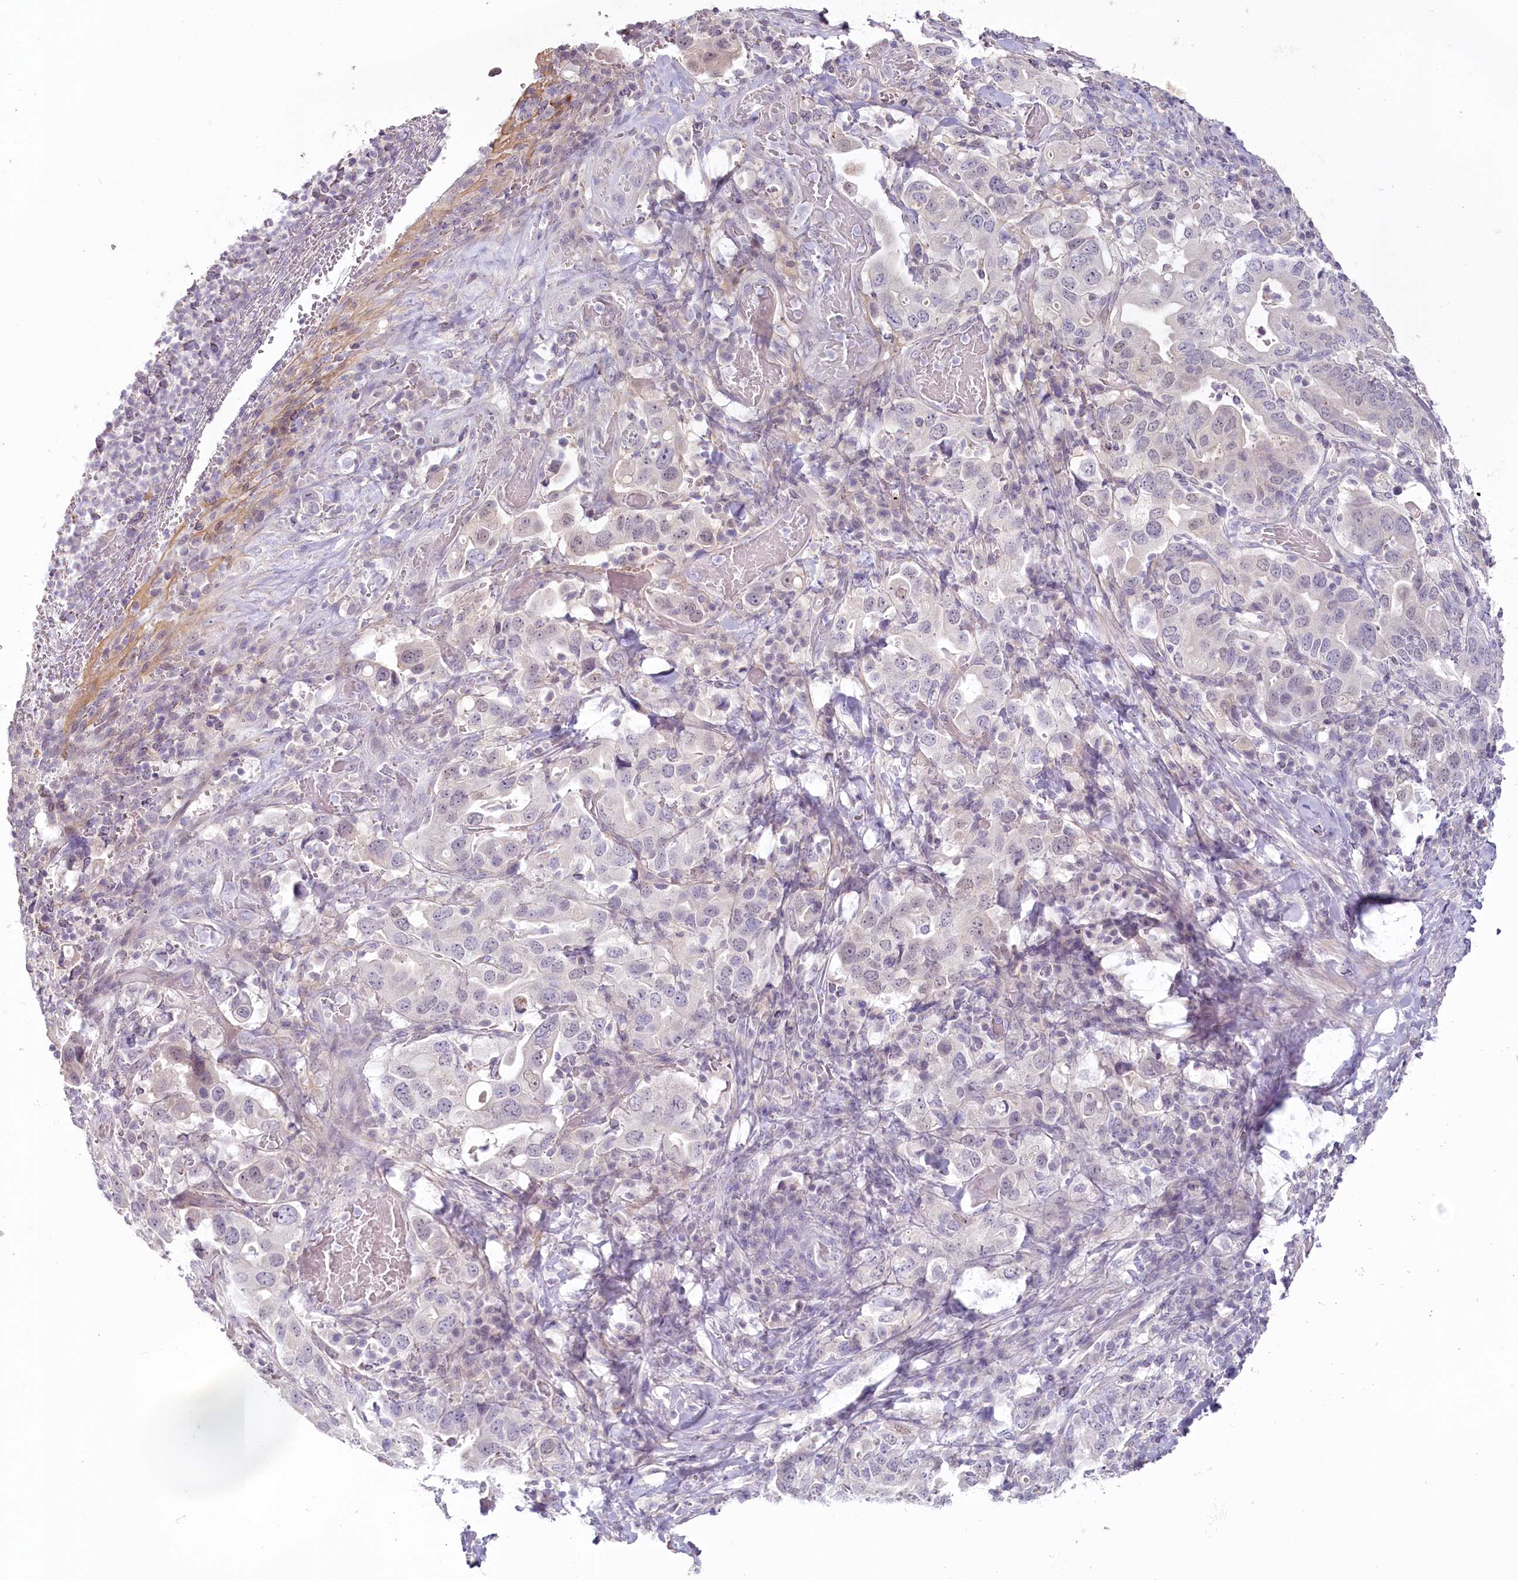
{"staining": {"intensity": "weak", "quantity": "<25%", "location": "nuclear"}, "tissue": "stomach cancer", "cell_type": "Tumor cells", "image_type": "cancer", "snomed": [{"axis": "morphology", "description": "Adenocarcinoma, NOS"}, {"axis": "topography", "description": "Stomach, upper"}], "caption": "Tumor cells show no significant staining in adenocarcinoma (stomach). (Brightfield microscopy of DAB immunohistochemistry (IHC) at high magnification).", "gene": "USP11", "patient": {"sex": "male", "age": 62}}